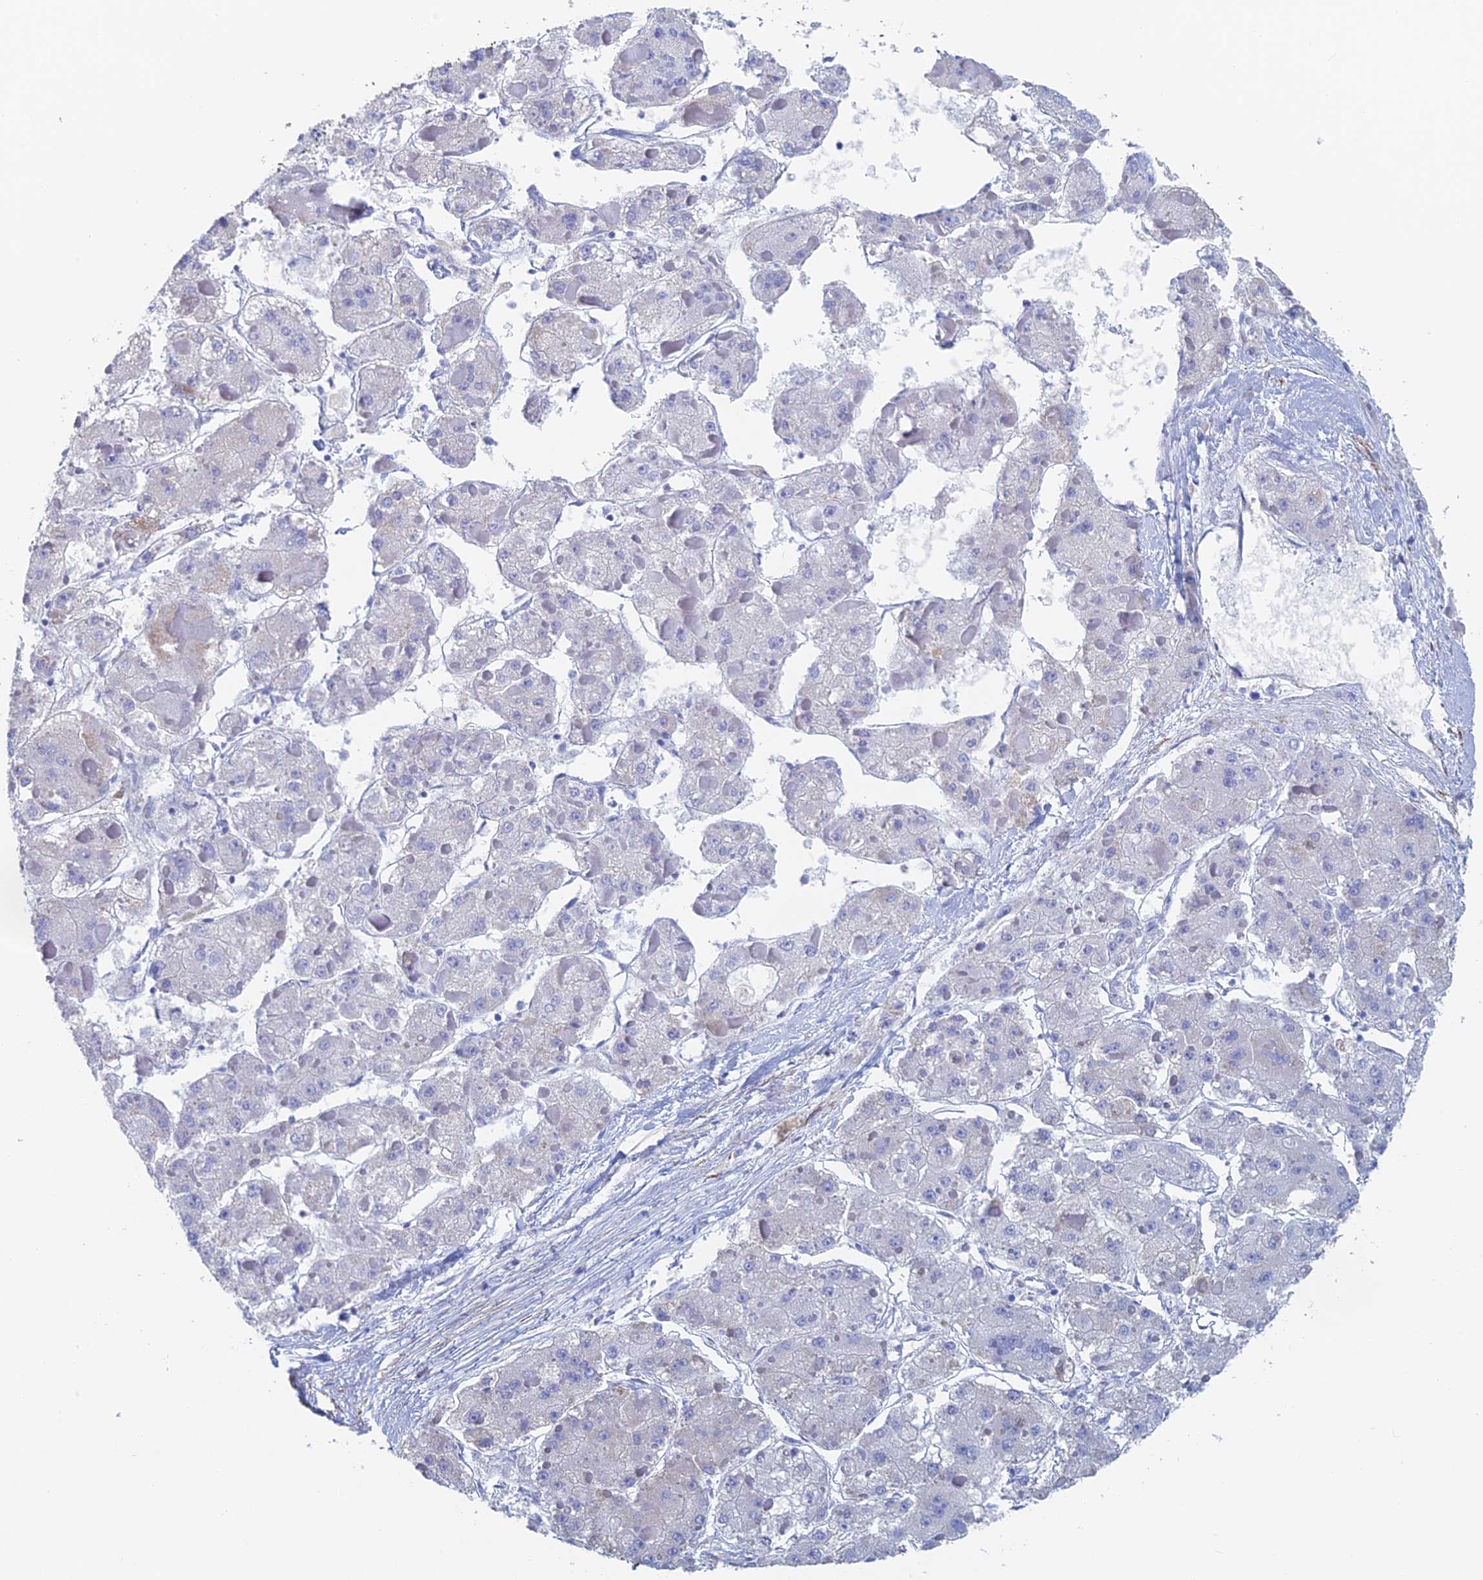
{"staining": {"intensity": "negative", "quantity": "none", "location": "none"}, "tissue": "liver cancer", "cell_type": "Tumor cells", "image_type": "cancer", "snomed": [{"axis": "morphology", "description": "Carcinoma, Hepatocellular, NOS"}, {"axis": "topography", "description": "Liver"}], "caption": "The micrograph demonstrates no significant expression in tumor cells of hepatocellular carcinoma (liver).", "gene": "KCNK18", "patient": {"sex": "female", "age": 73}}